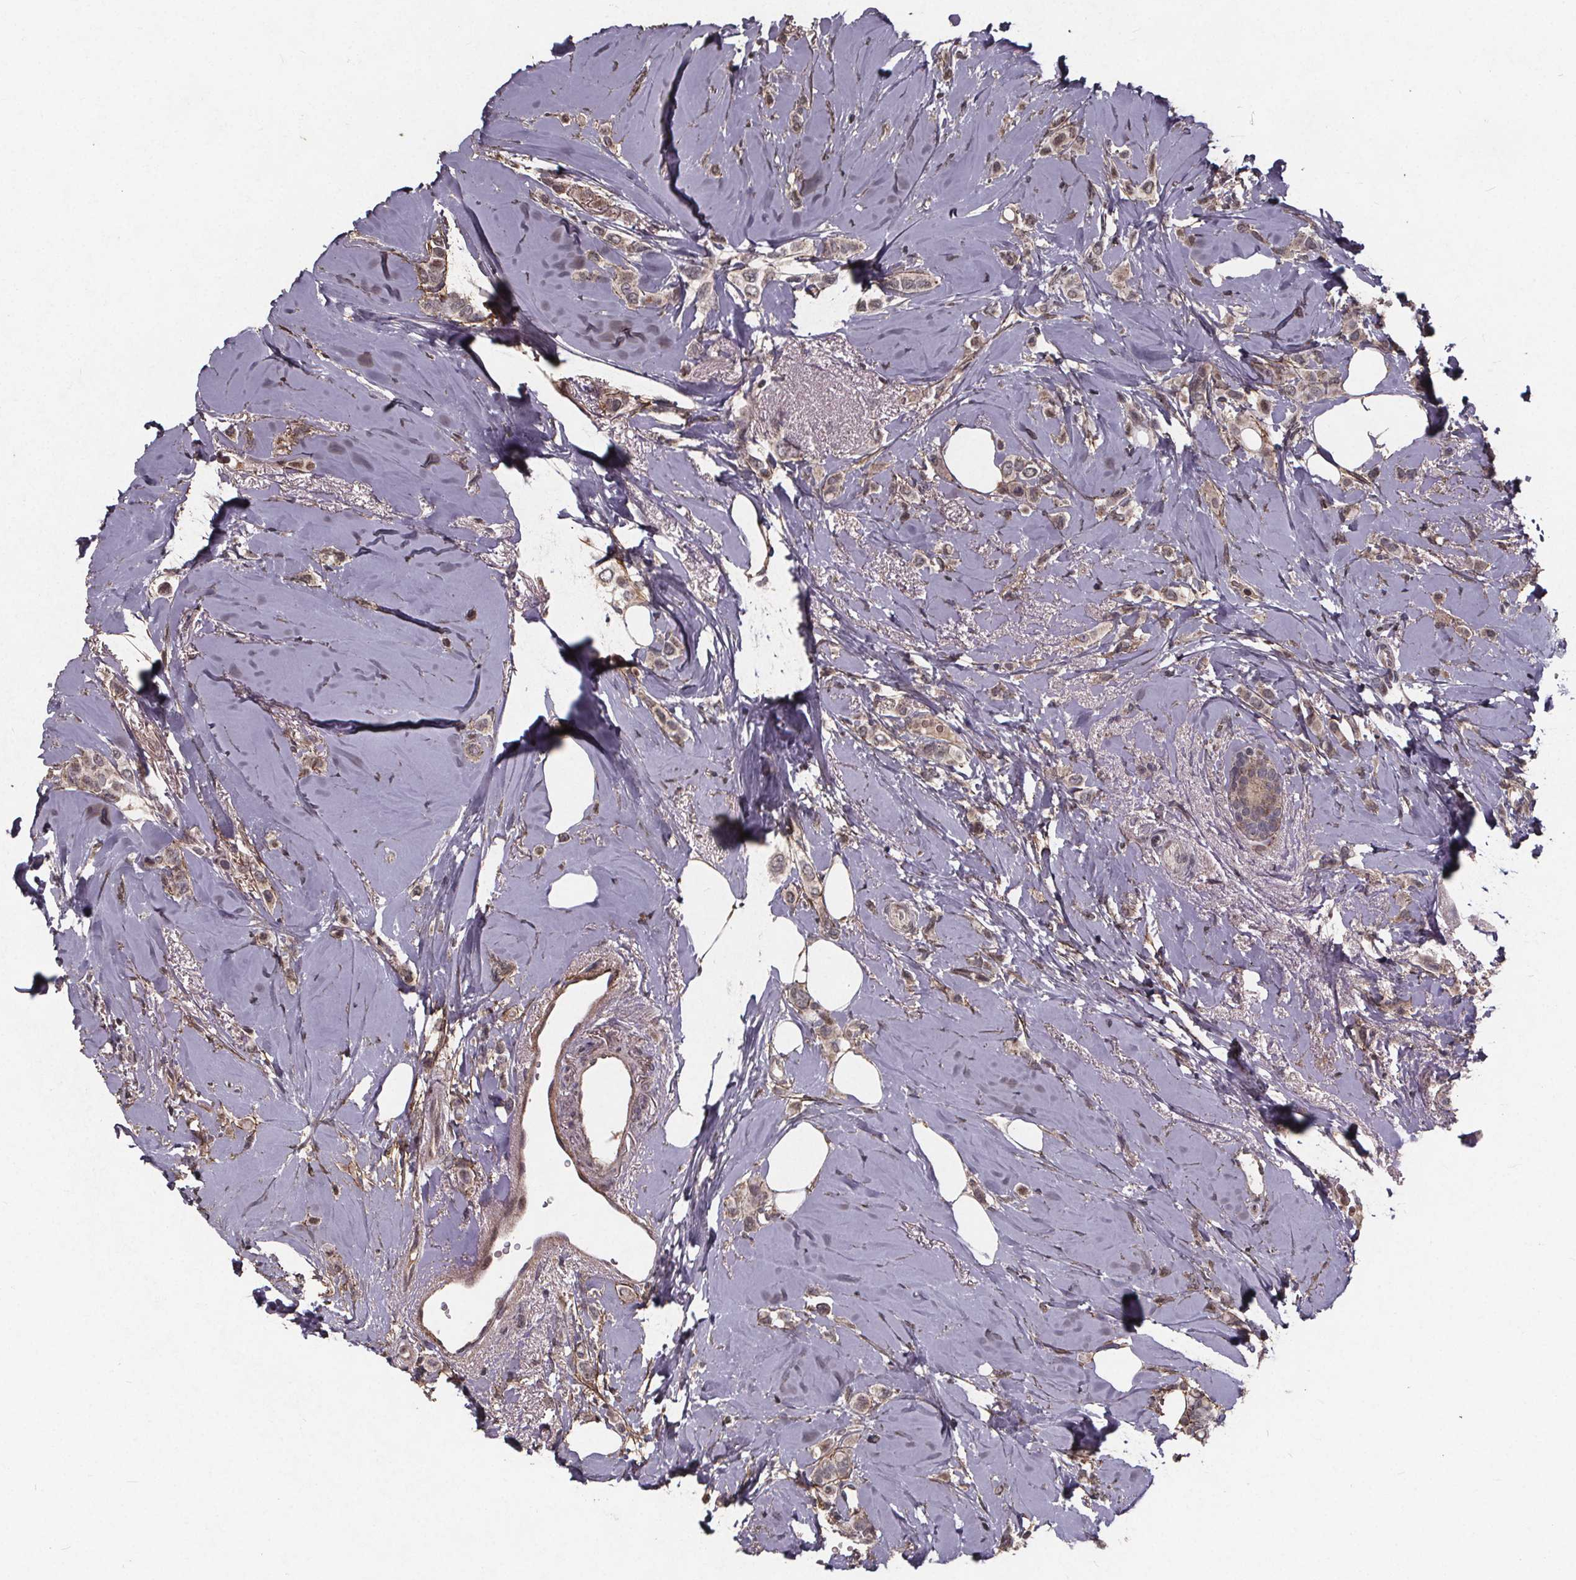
{"staining": {"intensity": "weak", "quantity": "25%-75%", "location": "cytoplasmic/membranous"}, "tissue": "breast cancer", "cell_type": "Tumor cells", "image_type": "cancer", "snomed": [{"axis": "morphology", "description": "Lobular carcinoma"}, {"axis": "topography", "description": "Breast"}], "caption": "Weak cytoplasmic/membranous staining for a protein is appreciated in approximately 25%-75% of tumor cells of breast lobular carcinoma using immunohistochemistry (IHC).", "gene": "GPX3", "patient": {"sex": "female", "age": 66}}